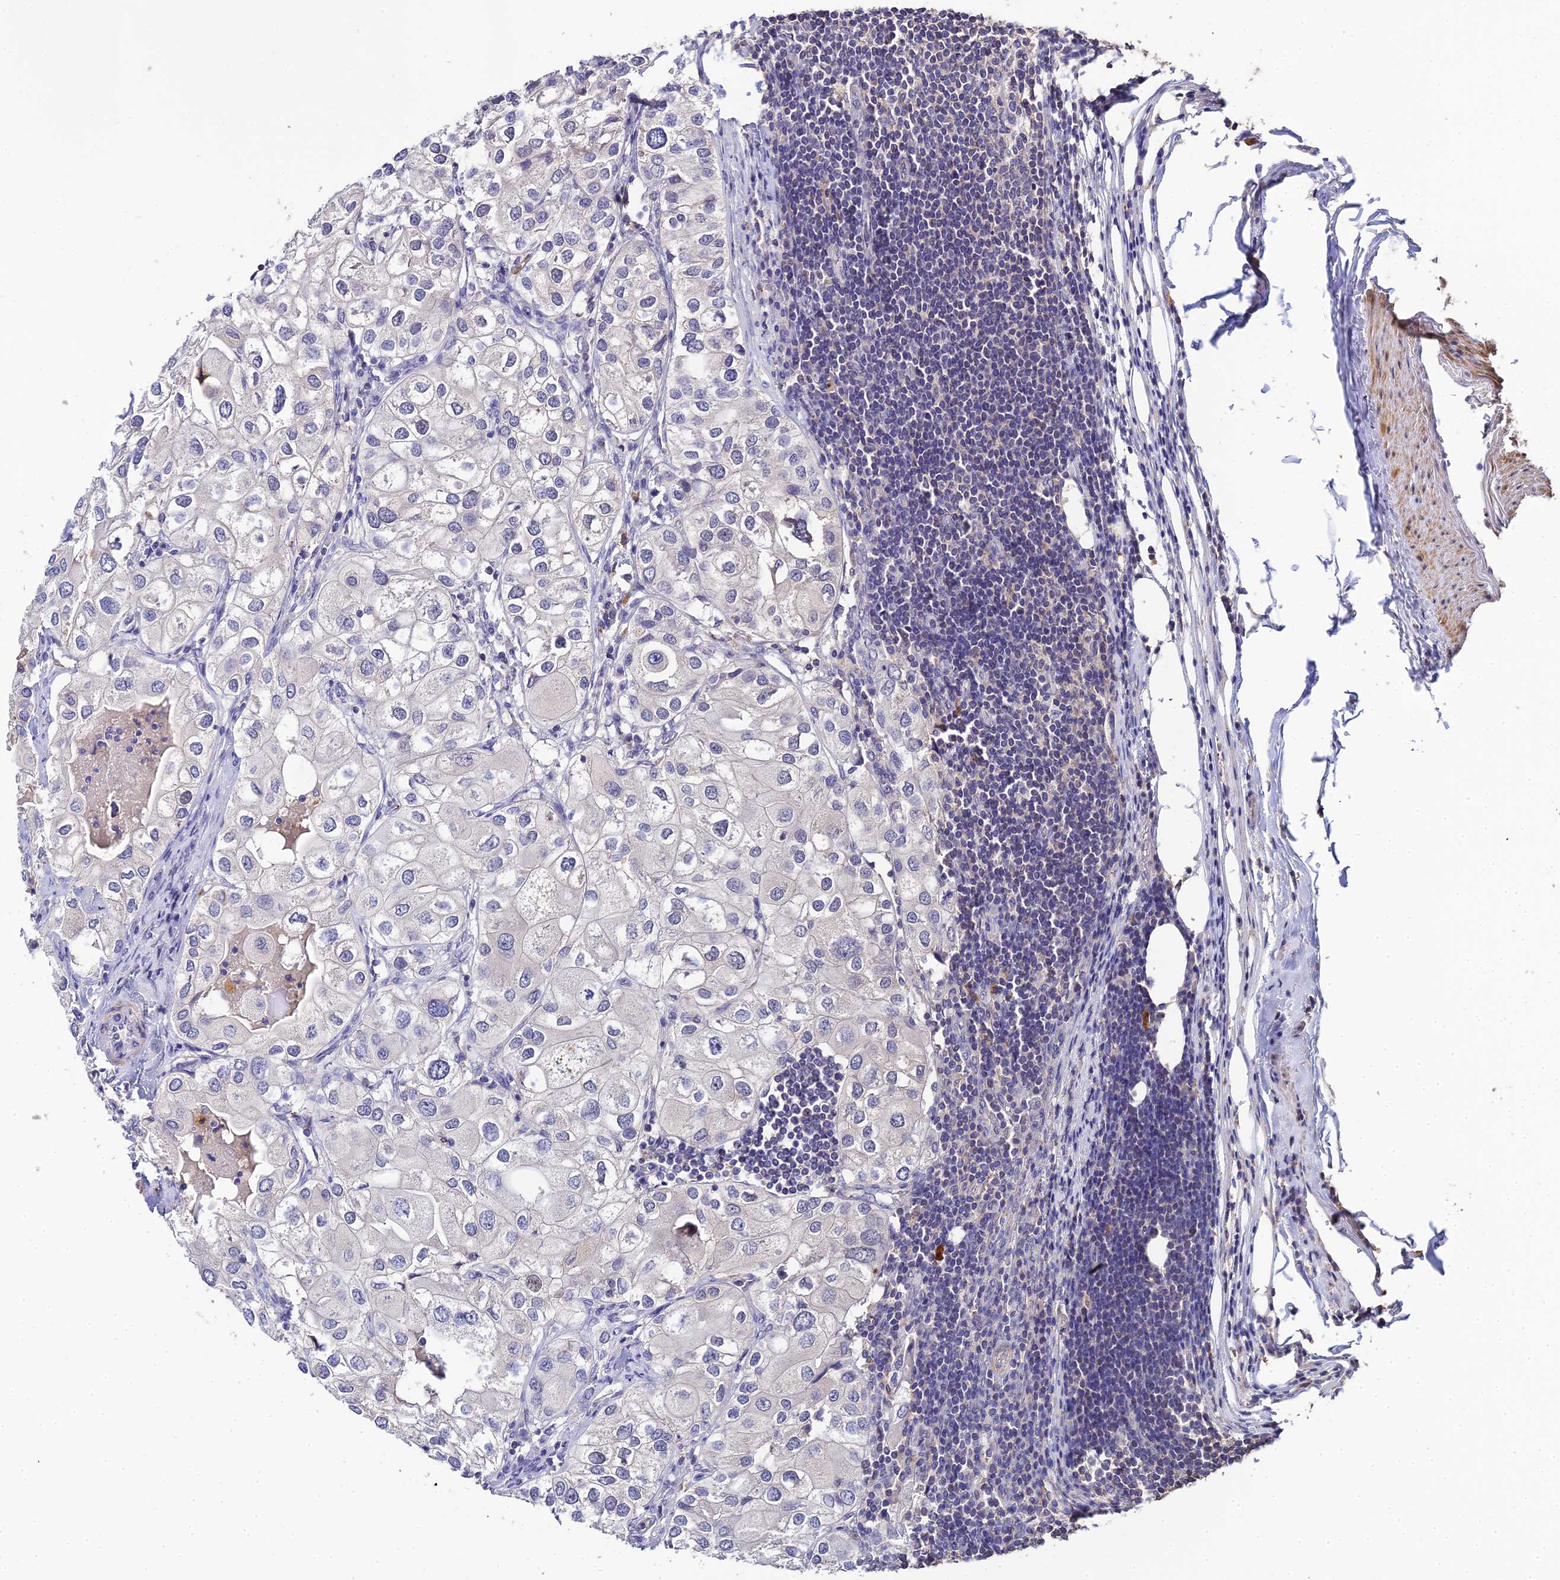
{"staining": {"intensity": "negative", "quantity": "none", "location": "none"}, "tissue": "urothelial cancer", "cell_type": "Tumor cells", "image_type": "cancer", "snomed": [{"axis": "morphology", "description": "Urothelial carcinoma, High grade"}, {"axis": "topography", "description": "Urinary bladder"}], "caption": "High power microscopy photomicrograph of an IHC image of high-grade urothelial carcinoma, revealing no significant staining in tumor cells. The staining is performed using DAB brown chromogen with nuclei counter-stained in using hematoxylin.", "gene": "LSM5", "patient": {"sex": "male", "age": 64}}